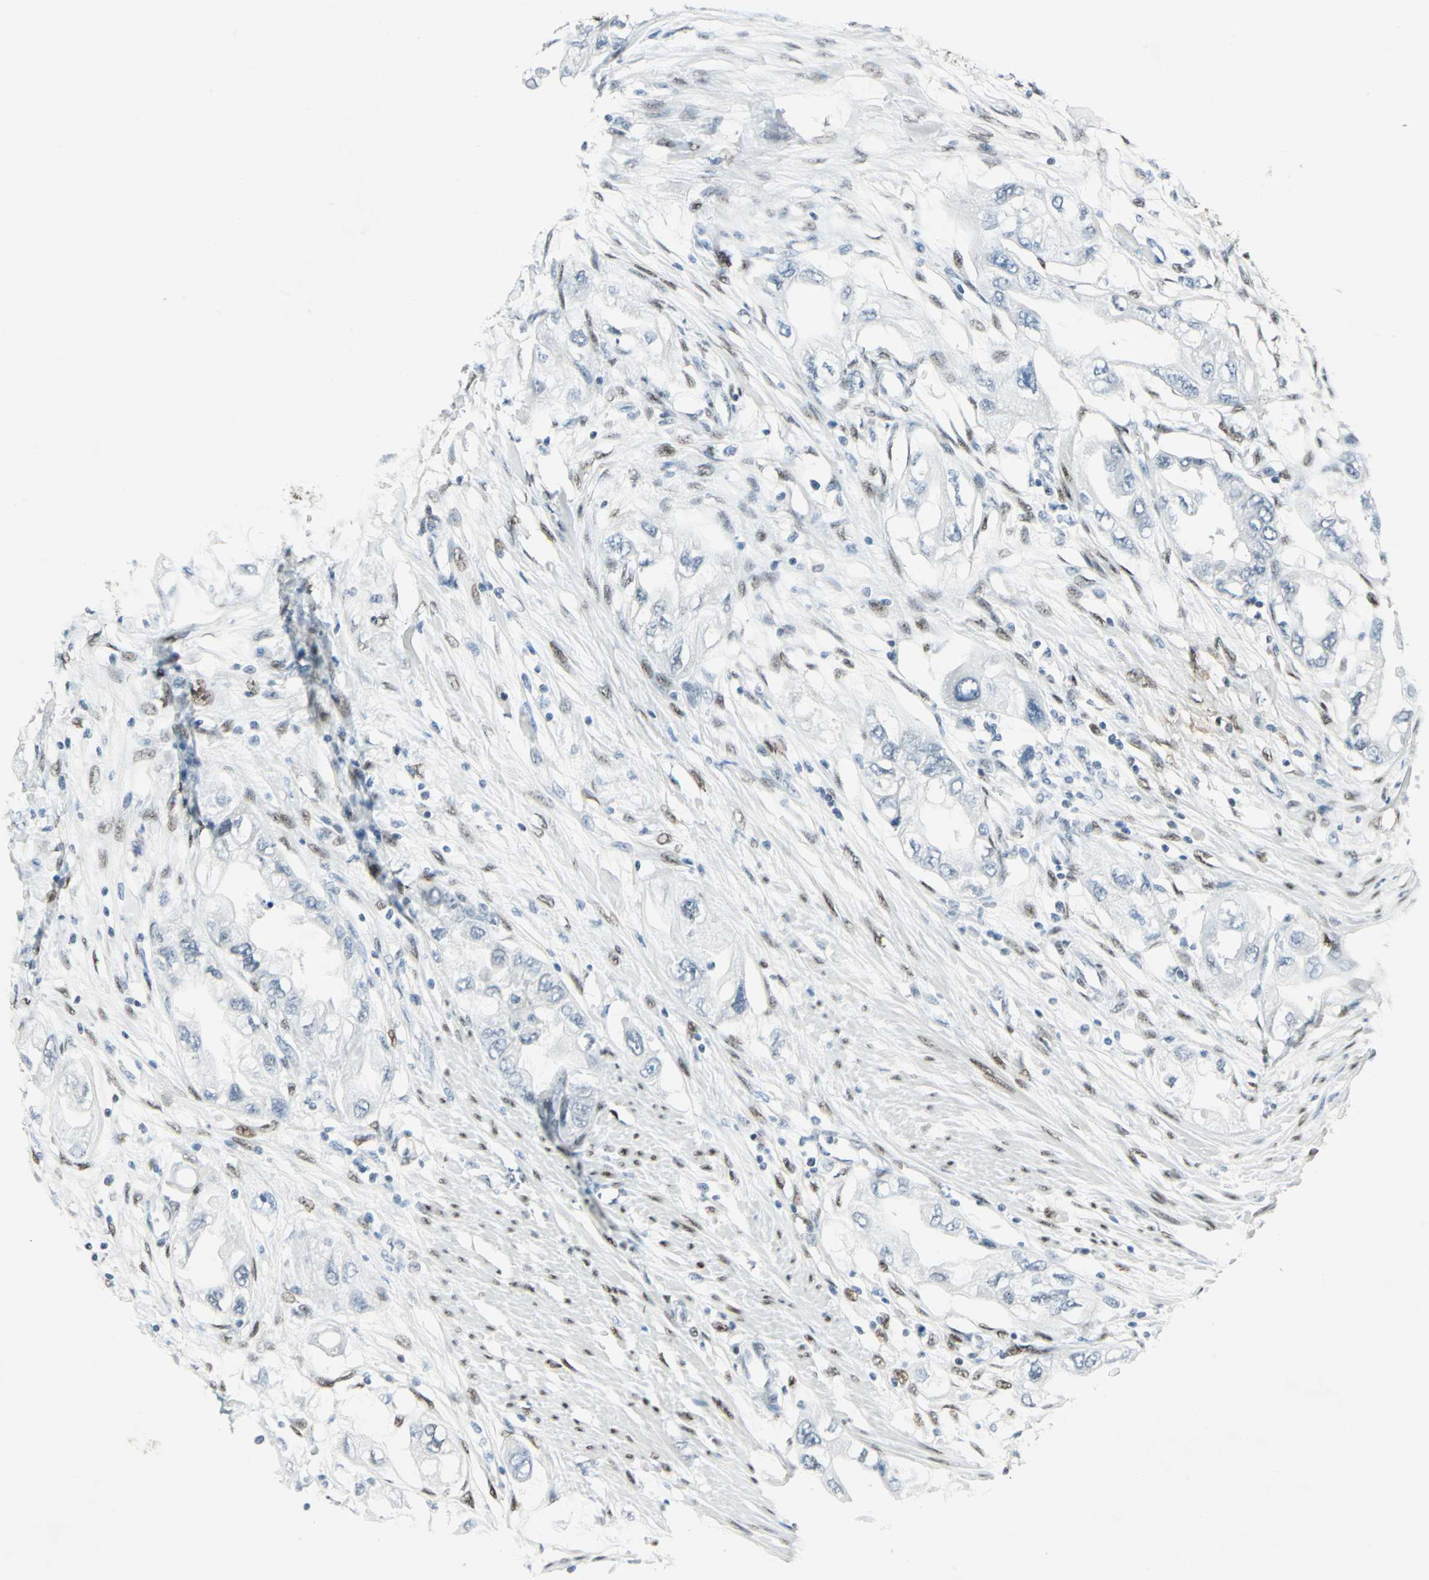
{"staining": {"intensity": "negative", "quantity": "none", "location": "none"}, "tissue": "endometrial cancer", "cell_type": "Tumor cells", "image_type": "cancer", "snomed": [{"axis": "morphology", "description": "Adenocarcinoma, NOS"}, {"axis": "topography", "description": "Endometrium"}], "caption": "Immunohistochemistry (IHC) of human endometrial cancer (adenocarcinoma) reveals no positivity in tumor cells. (DAB (3,3'-diaminobenzidine) IHC, high magnification).", "gene": "MEIS2", "patient": {"sex": "female", "age": 67}}